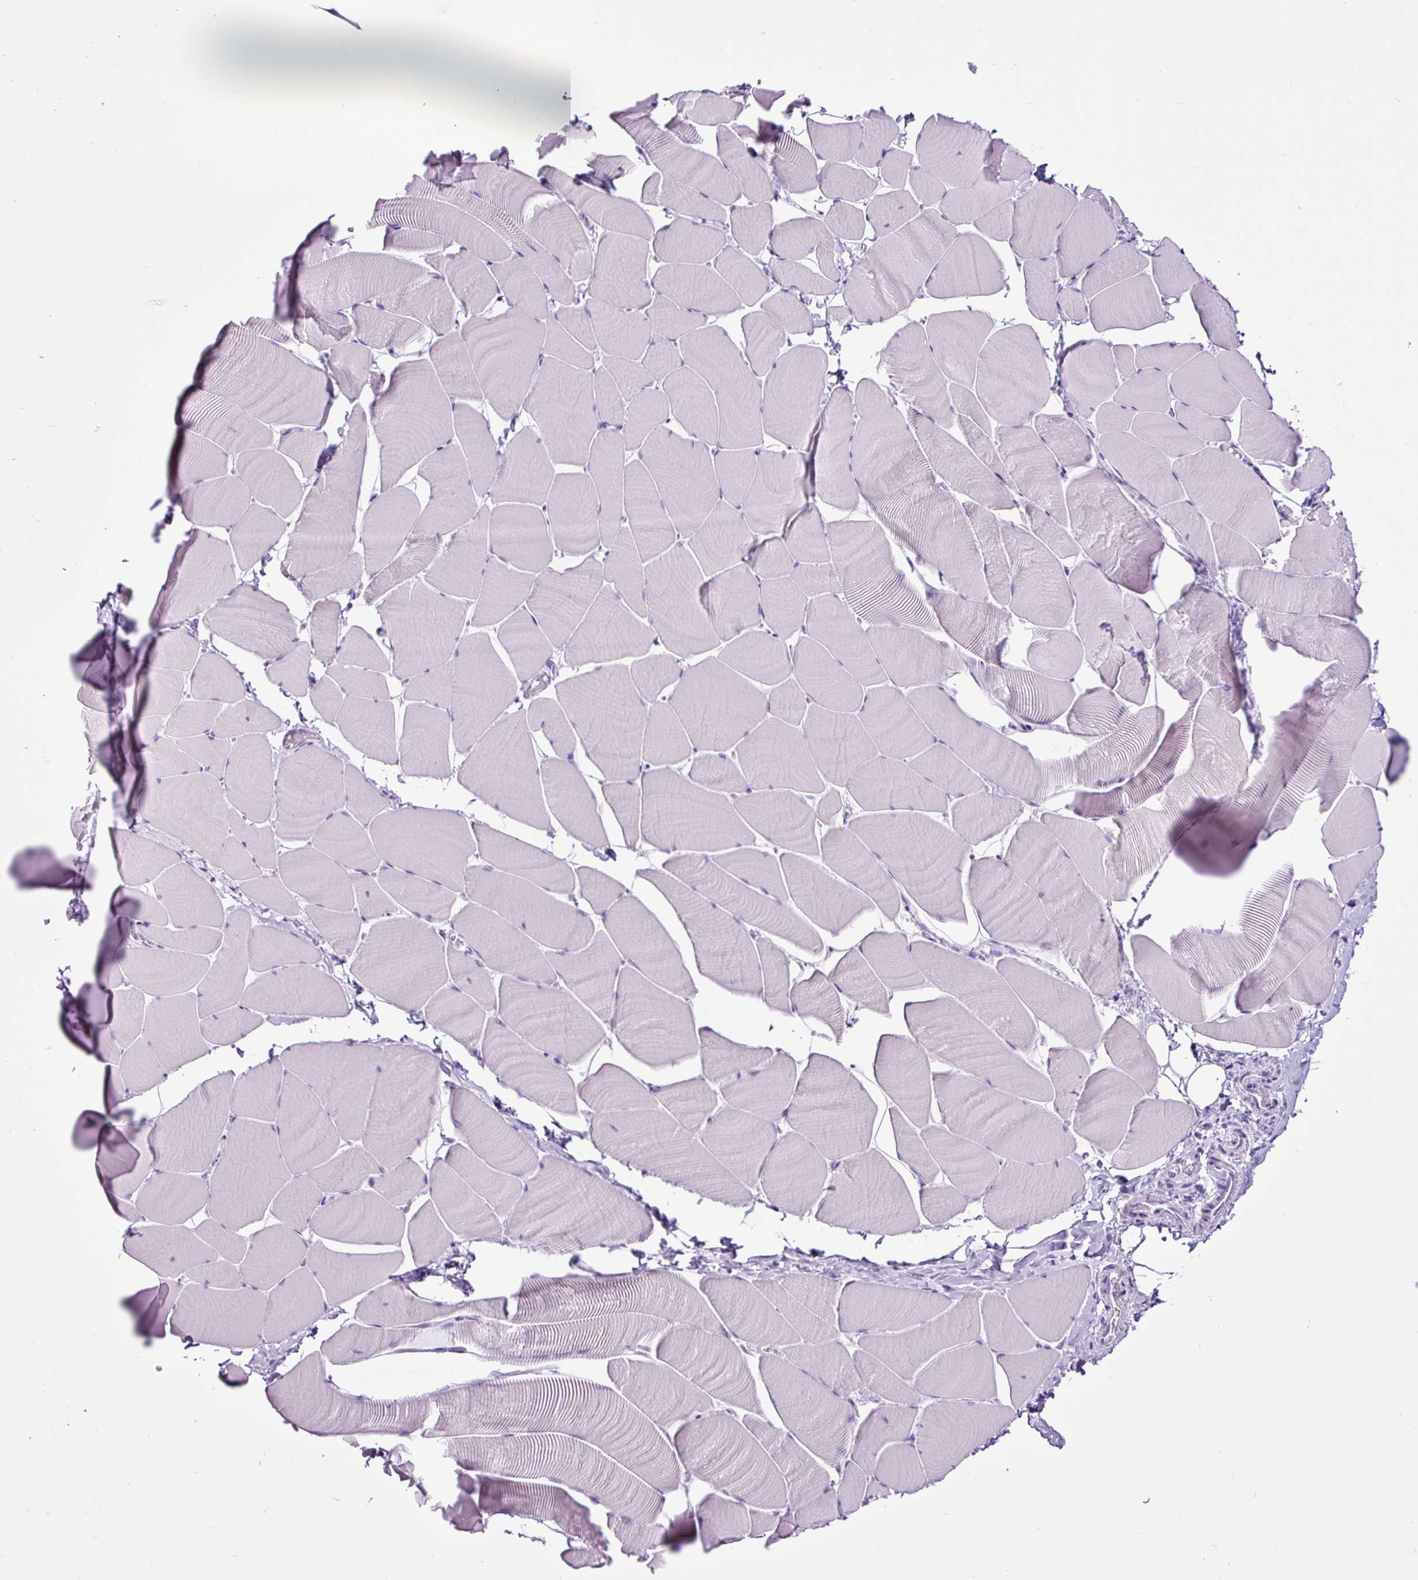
{"staining": {"intensity": "negative", "quantity": "none", "location": "none"}, "tissue": "skeletal muscle", "cell_type": "Myocytes", "image_type": "normal", "snomed": [{"axis": "morphology", "description": "Normal tissue, NOS"}, {"axis": "topography", "description": "Skeletal muscle"}], "caption": "An IHC photomicrograph of benign skeletal muscle is shown. There is no staining in myocytes of skeletal muscle. The staining was performed using DAB (3,3'-diaminobenzidine) to visualize the protein expression in brown, while the nuclei were stained in blue with hematoxylin (Magnification: 20x).", "gene": "LILRB4", "patient": {"sex": "male", "age": 25}}